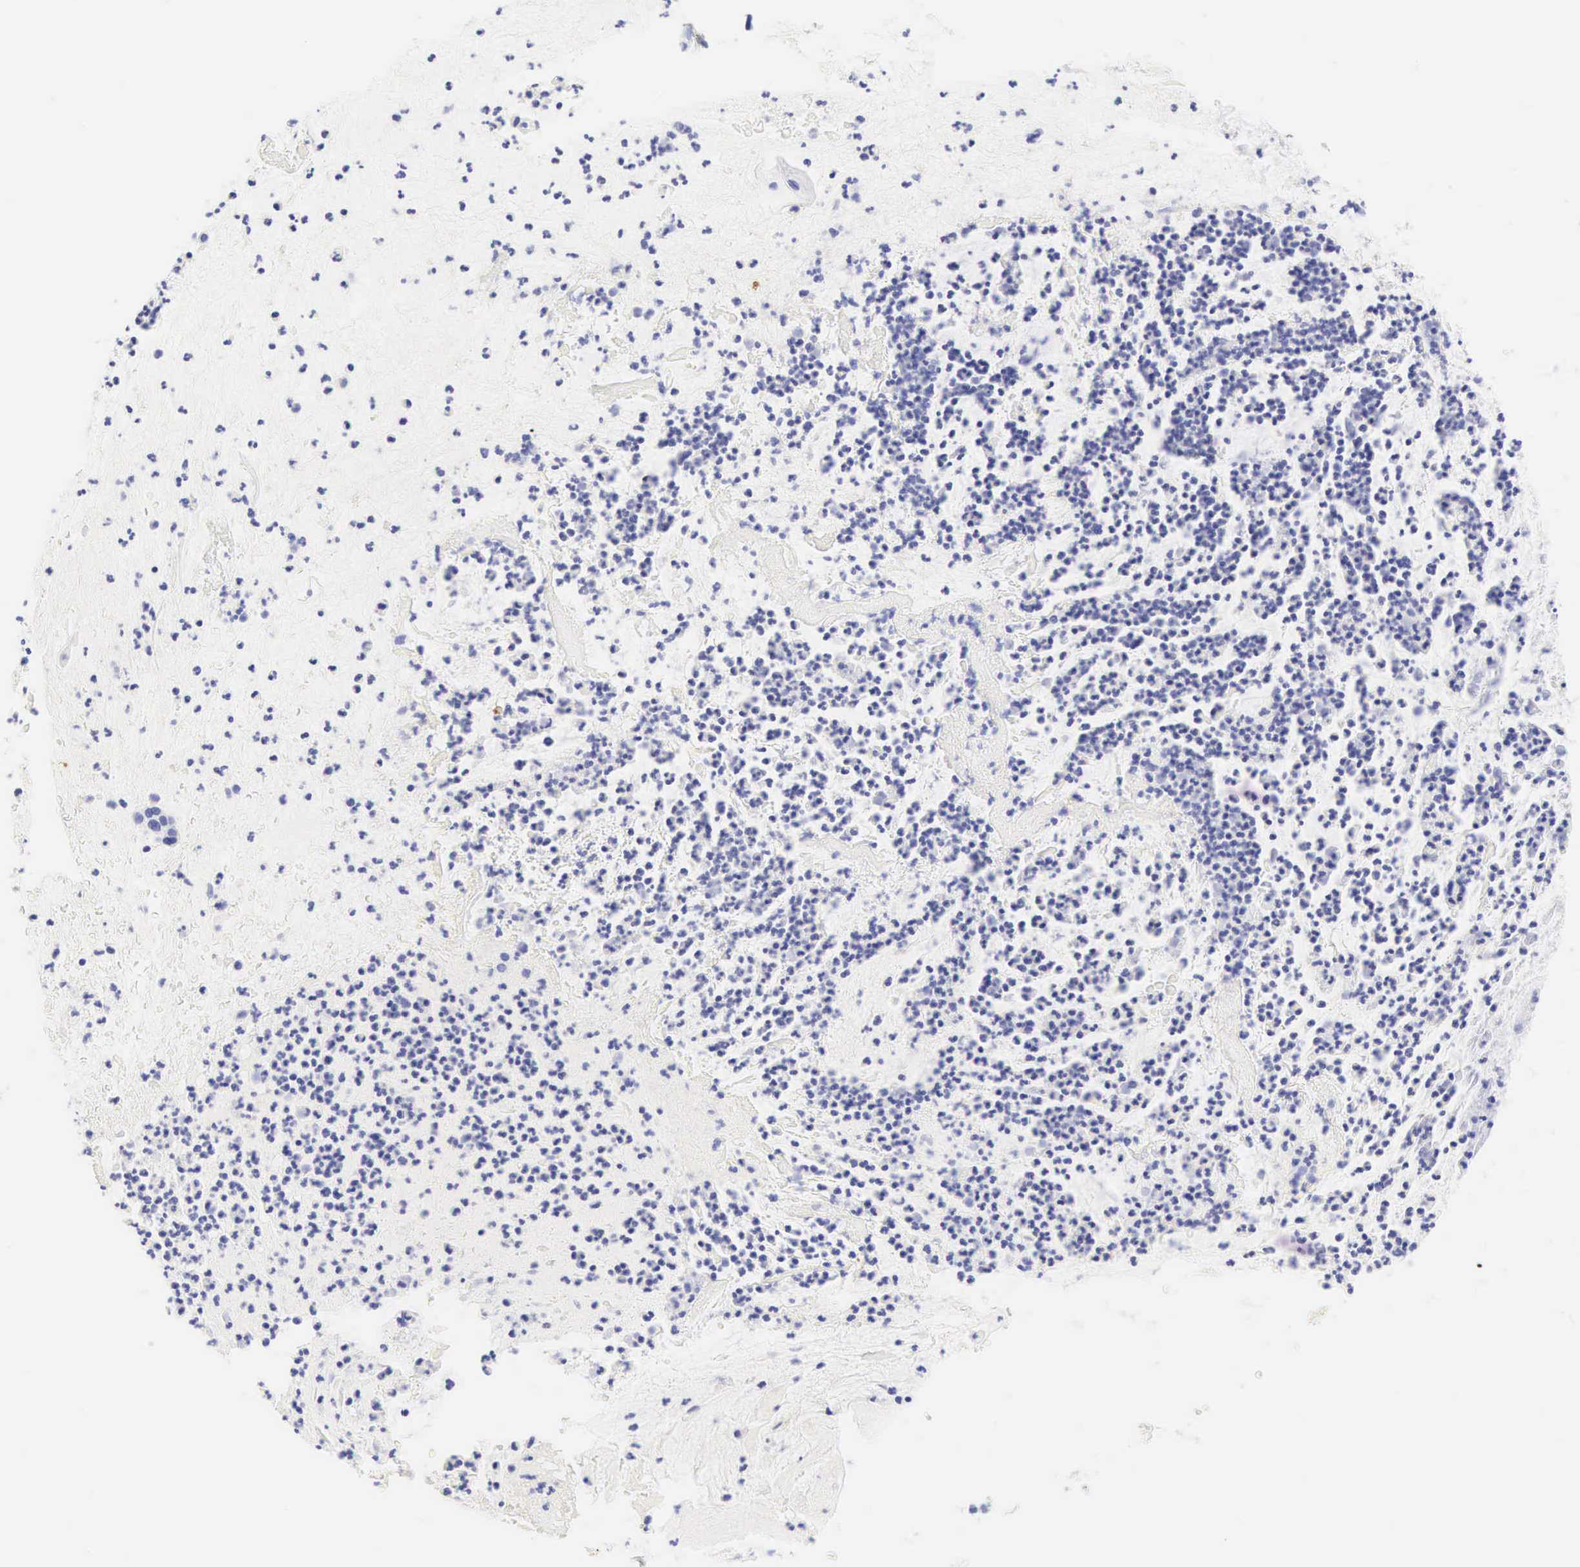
{"staining": {"intensity": "negative", "quantity": "none", "location": "none"}, "tissue": "cervical cancer", "cell_type": "Tumor cells", "image_type": "cancer", "snomed": [{"axis": "morphology", "description": "Adenocarcinoma, NOS"}, {"axis": "topography", "description": "Cervix"}], "caption": "This is an immunohistochemistry (IHC) image of cervical adenocarcinoma. There is no expression in tumor cells.", "gene": "CD8A", "patient": {"sex": "female", "age": 41}}